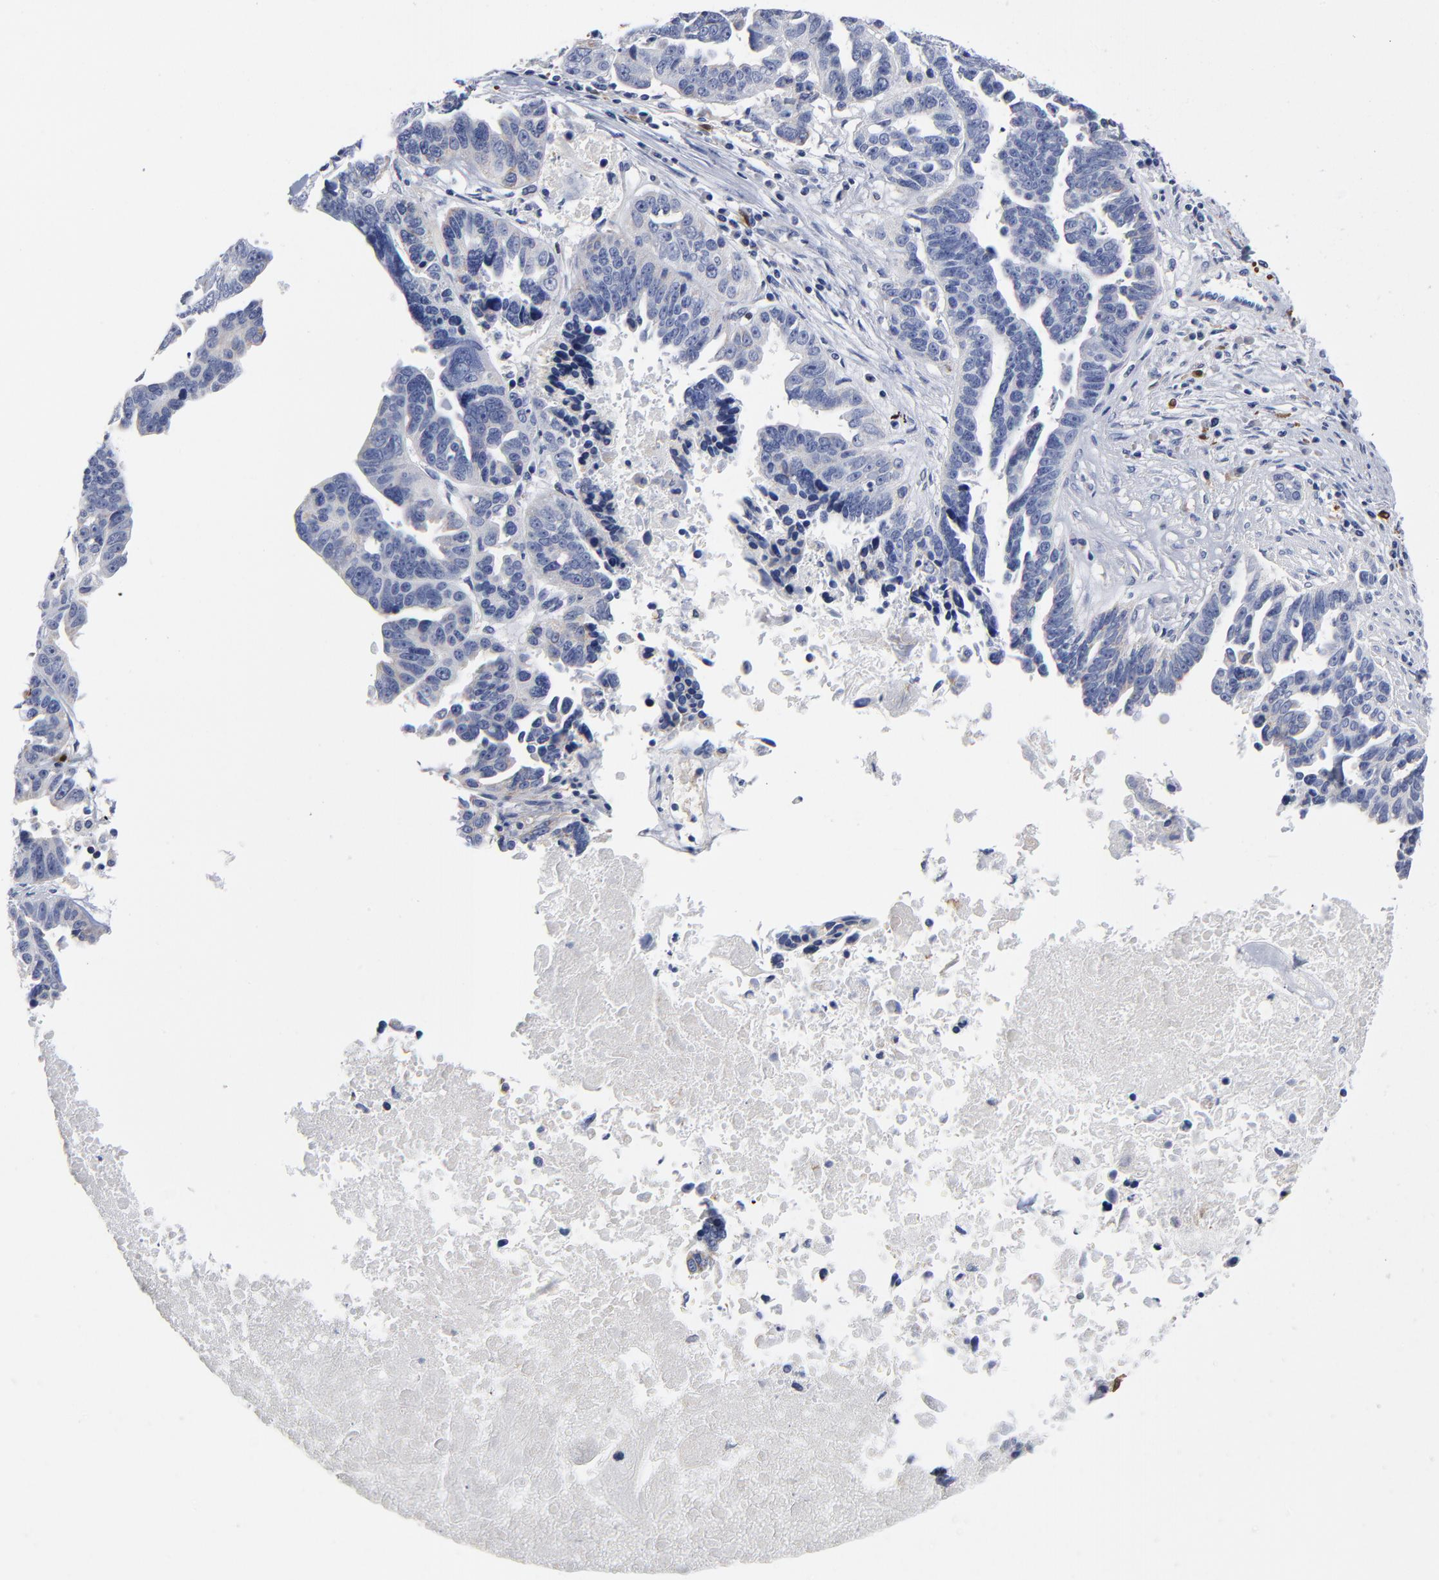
{"staining": {"intensity": "negative", "quantity": "none", "location": "none"}, "tissue": "ovarian cancer", "cell_type": "Tumor cells", "image_type": "cancer", "snomed": [{"axis": "morphology", "description": "Carcinoma, endometroid"}, {"axis": "morphology", "description": "Cystadenocarcinoma, serous, NOS"}, {"axis": "topography", "description": "Ovary"}], "caption": "A high-resolution photomicrograph shows IHC staining of ovarian cancer (endometroid carcinoma), which exhibits no significant expression in tumor cells. (Stains: DAB (3,3'-diaminobenzidine) IHC with hematoxylin counter stain, Microscopy: brightfield microscopy at high magnification).", "gene": "PTP4A1", "patient": {"sex": "female", "age": 45}}